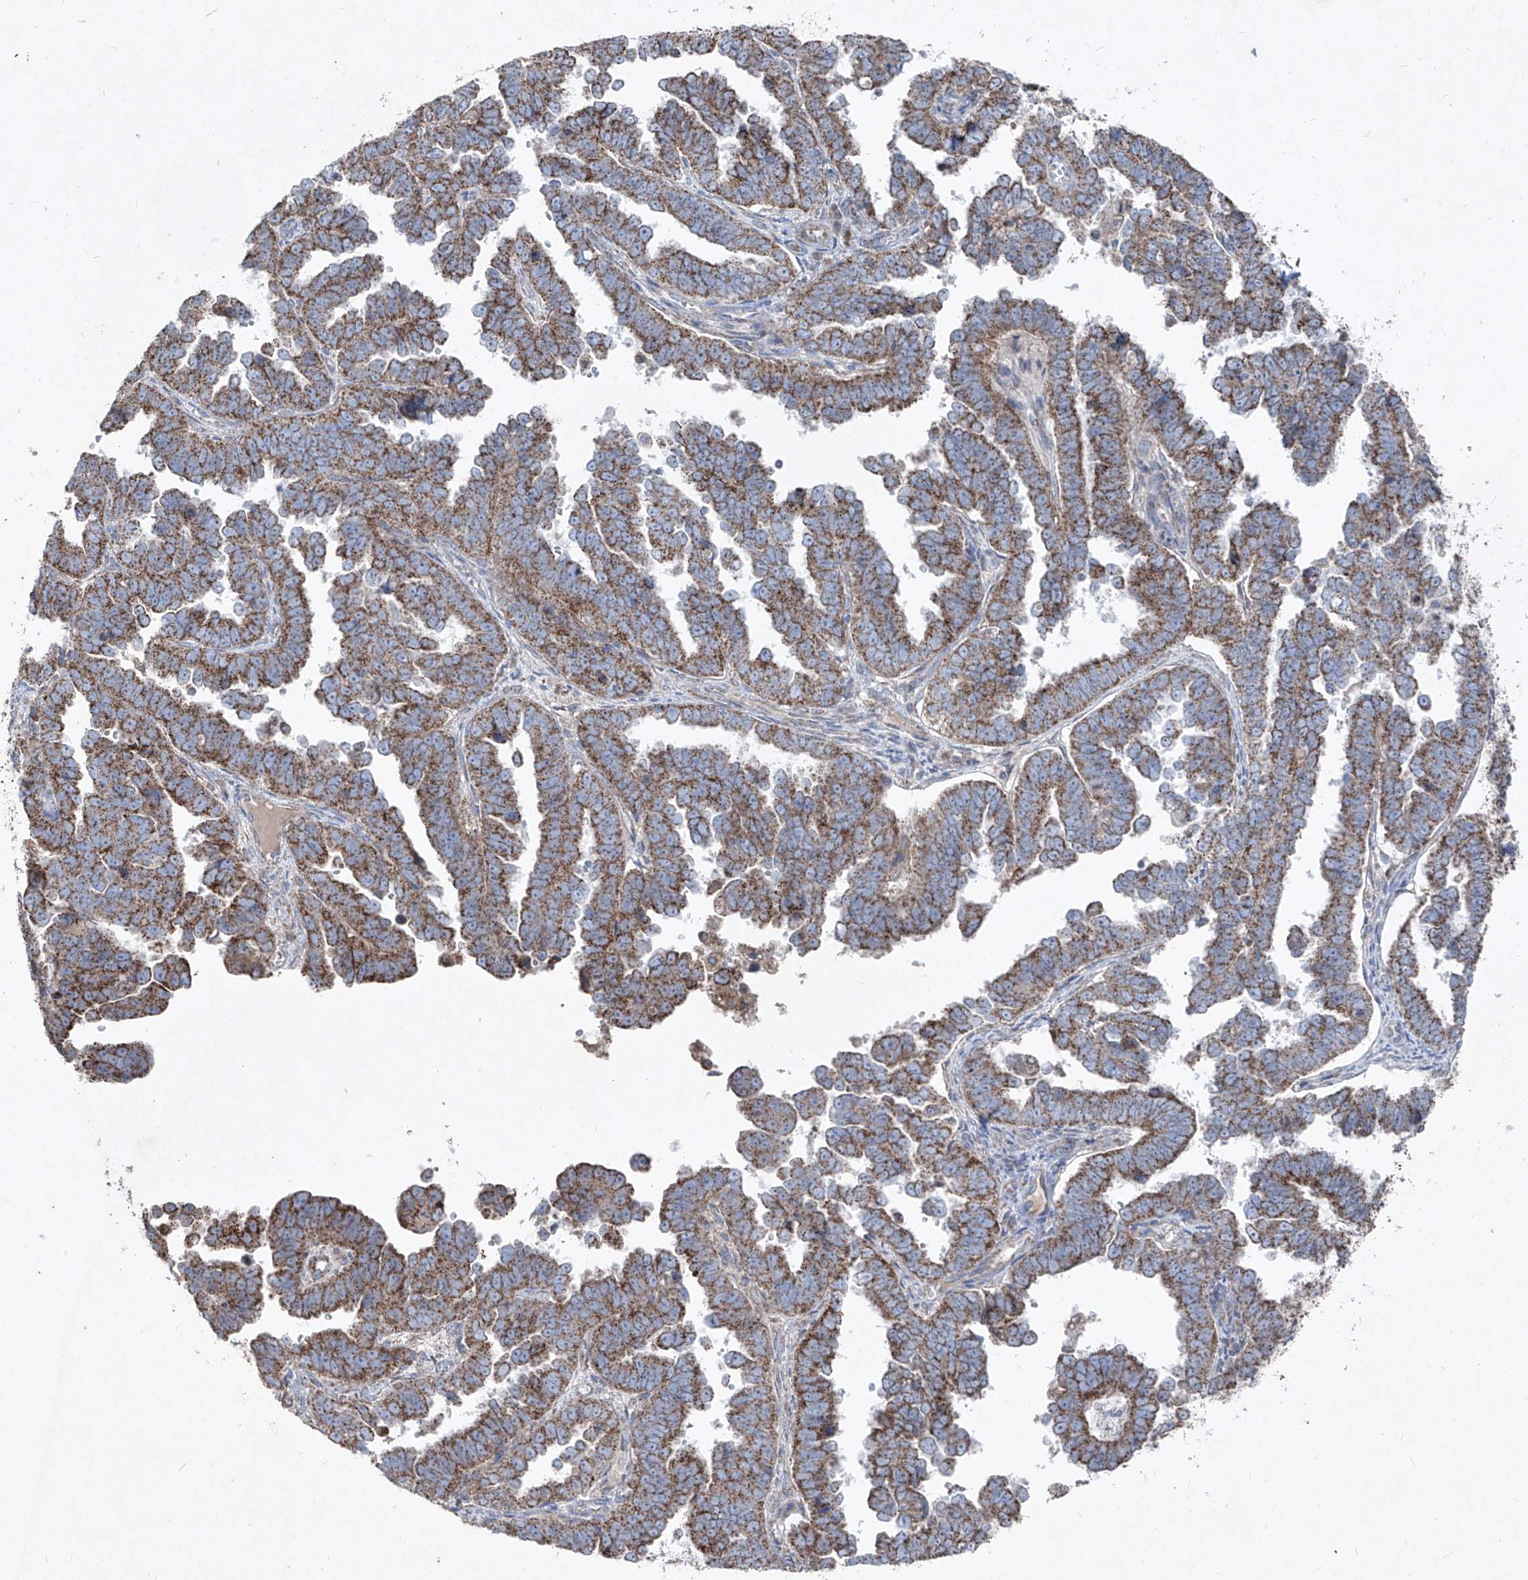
{"staining": {"intensity": "moderate", "quantity": ">75%", "location": "cytoplasmic/membranous"}, "tissue": "endometrial cancer", "cell_type": "Tumor cells", "image_type": "cancer", "snomed": [{"axis": "morphology", "description": "Adenocarcinoma, NOS"}, {"axis": "topography", "description": "Endometrium"}], "caption": "Immunohistochemical staining of adenocarcinoma (endometrial) demonstrates medium levels of moderate cytoplasmic/membranous protein staining in approximately >75% of tumor cells.", "gene": "ABCD3", "patient": {"sex": "female", "age": 75}}